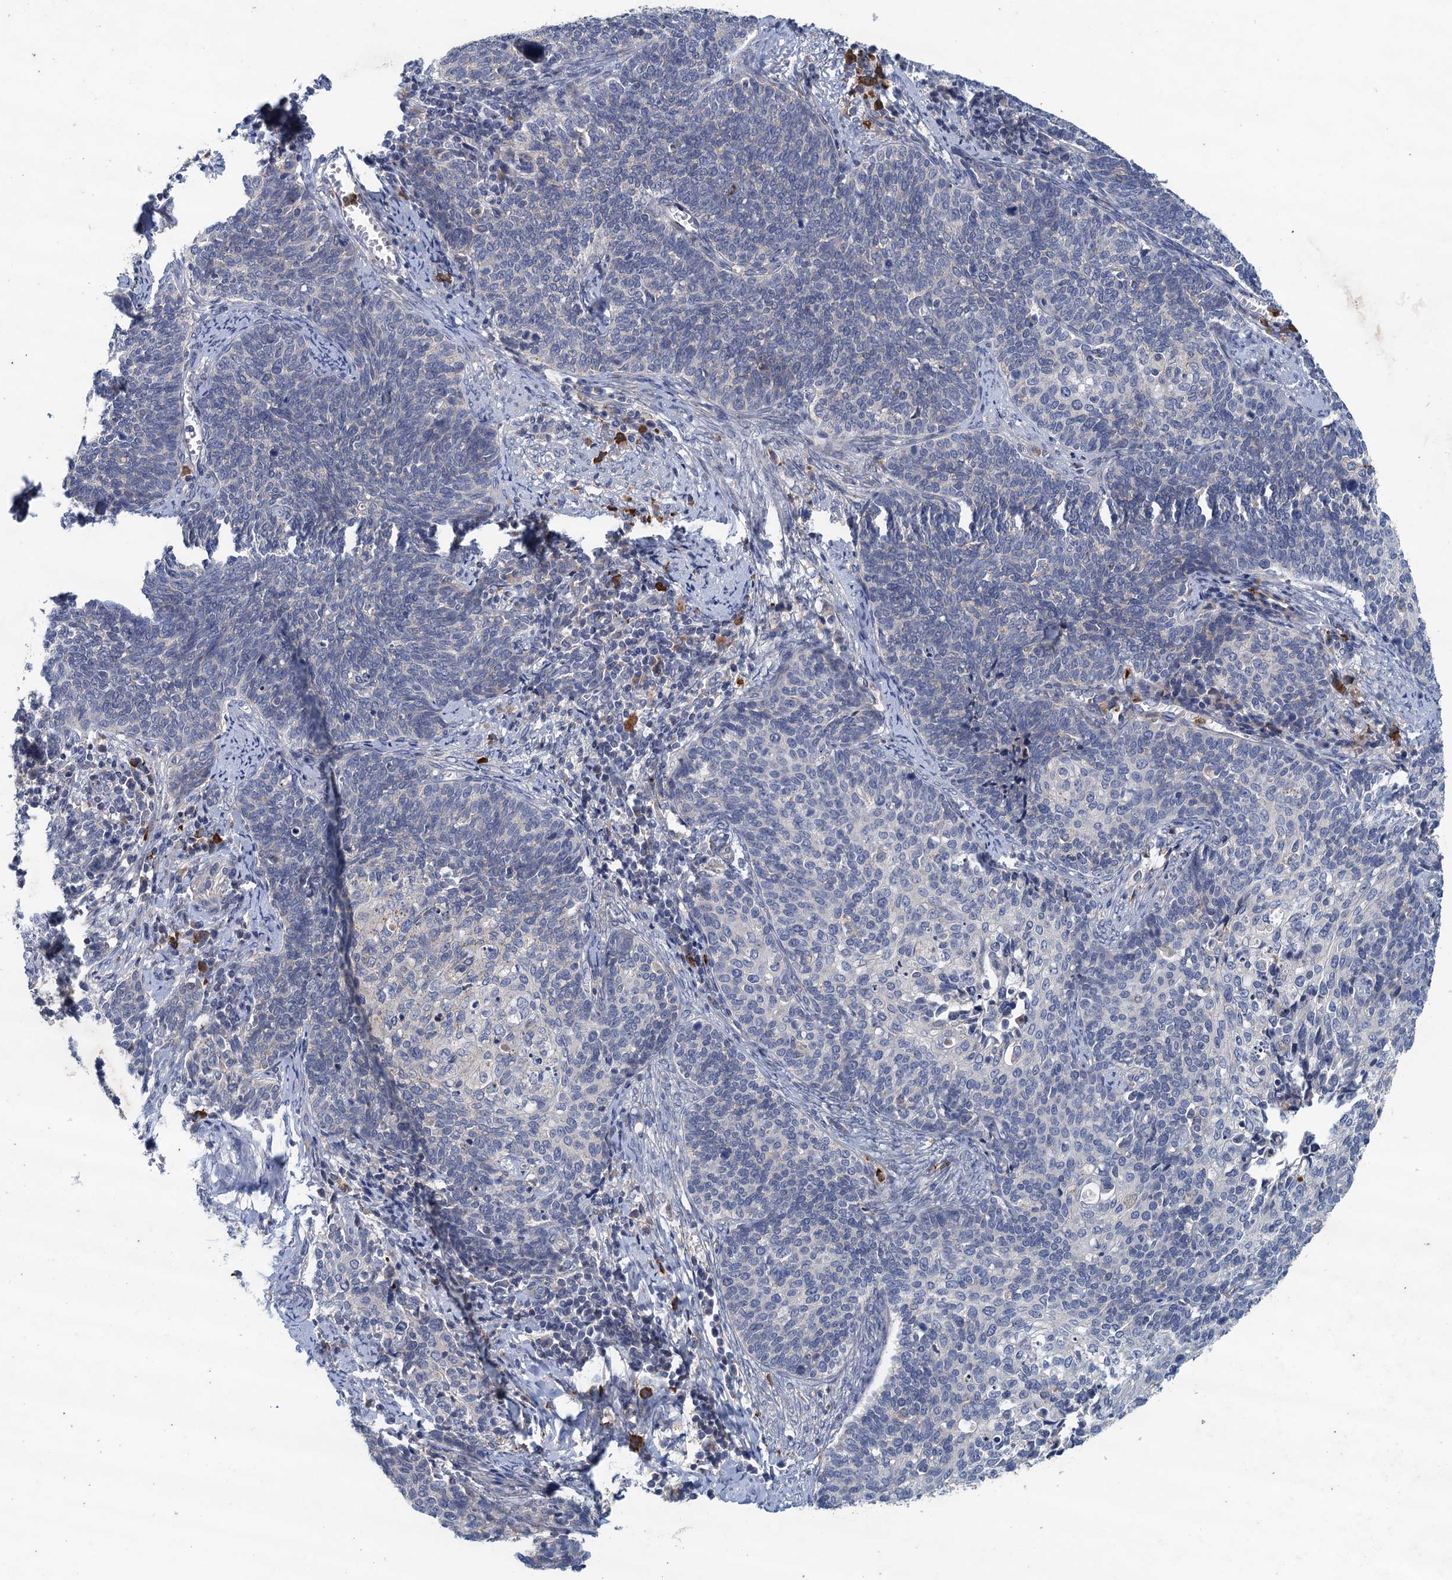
{"staining": {"intensity": "negative", "quantity": "none", "location": "none"}, "tissue": "cervical cancer", "cell_type": "Tumor cells", "image_type": "cancer", "snomed": [{"axis": "morphology", "description": "Squamous cell carcinoma, NOS"}, {"axis": "topography", "description": "Cervix"}], "caption": "A histopathology image of human cervical cancer is negative for staining in tumor cells. (Stains: DAB IHC with hematoxylin counter stain, Microscopy: brightfield microscopy at high magnification).", "gene": "TPCN1", "patient": {"sex": "female", "age": 39}}